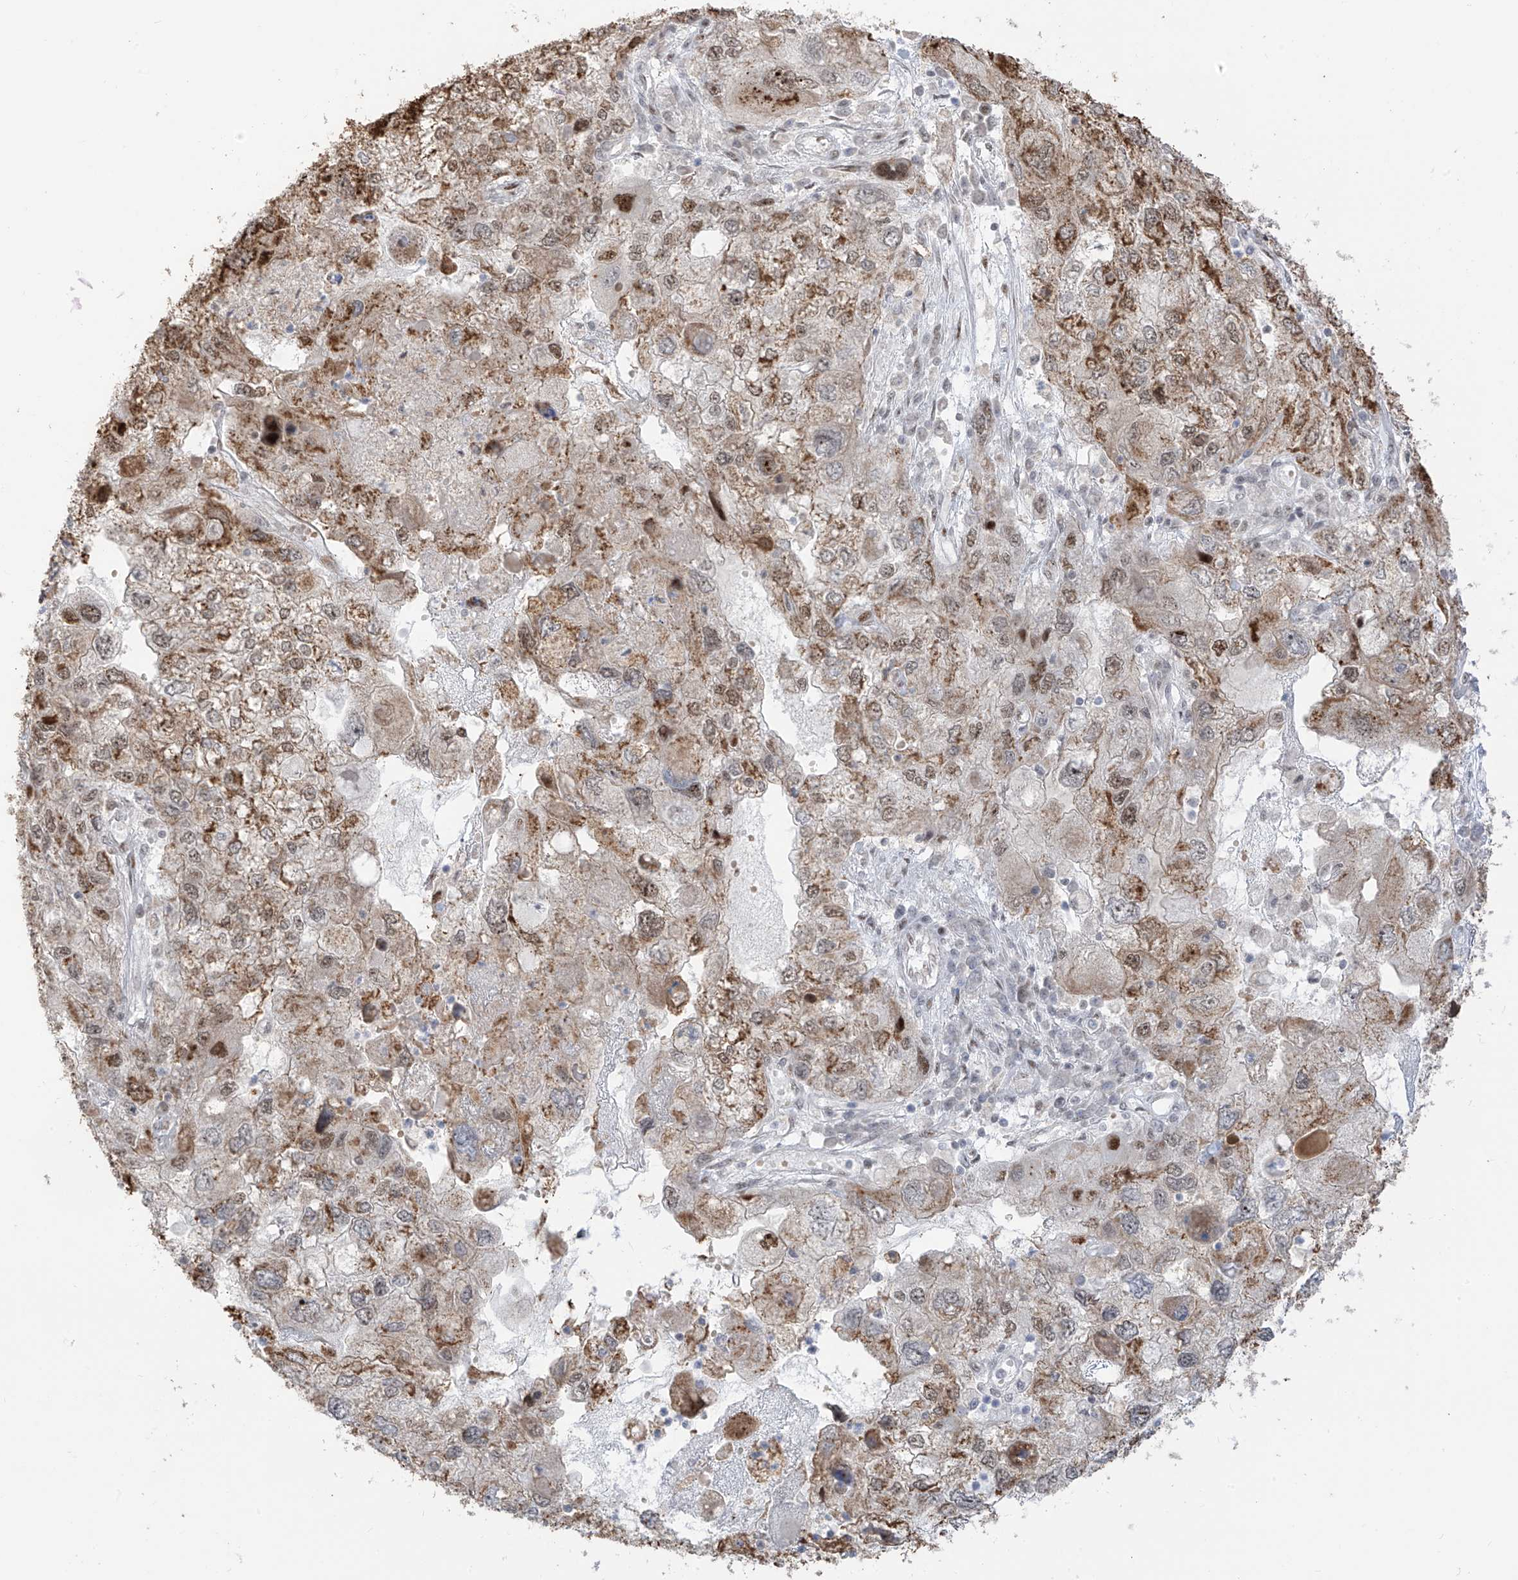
{"staining": {"intensity": "strong", "quantity": "25%-75%", "location": "nuclear"}, "tissue": "endometrial cancer", "cell_type": "Tumor cells", "image_type": "cancer", "snomed": [{"axis": "morphology", "description": "Adenocarcinoma, NOS"}, {"axis": "topography", "description": "Endometrium"}], "caption": "DAB immunohistochemical staining of endometrial cancer reveals strong nuclear protein positivity in about 25%-75% of tumor cells. The staining was performed using DAB (3,3'-diaminobenzidine), with brown indicating positive protein expression. Nuclei are stained blue with hematoxylin.", "gene": "ZCWPW2", "patient": {"sex": "female", "age": 49}}